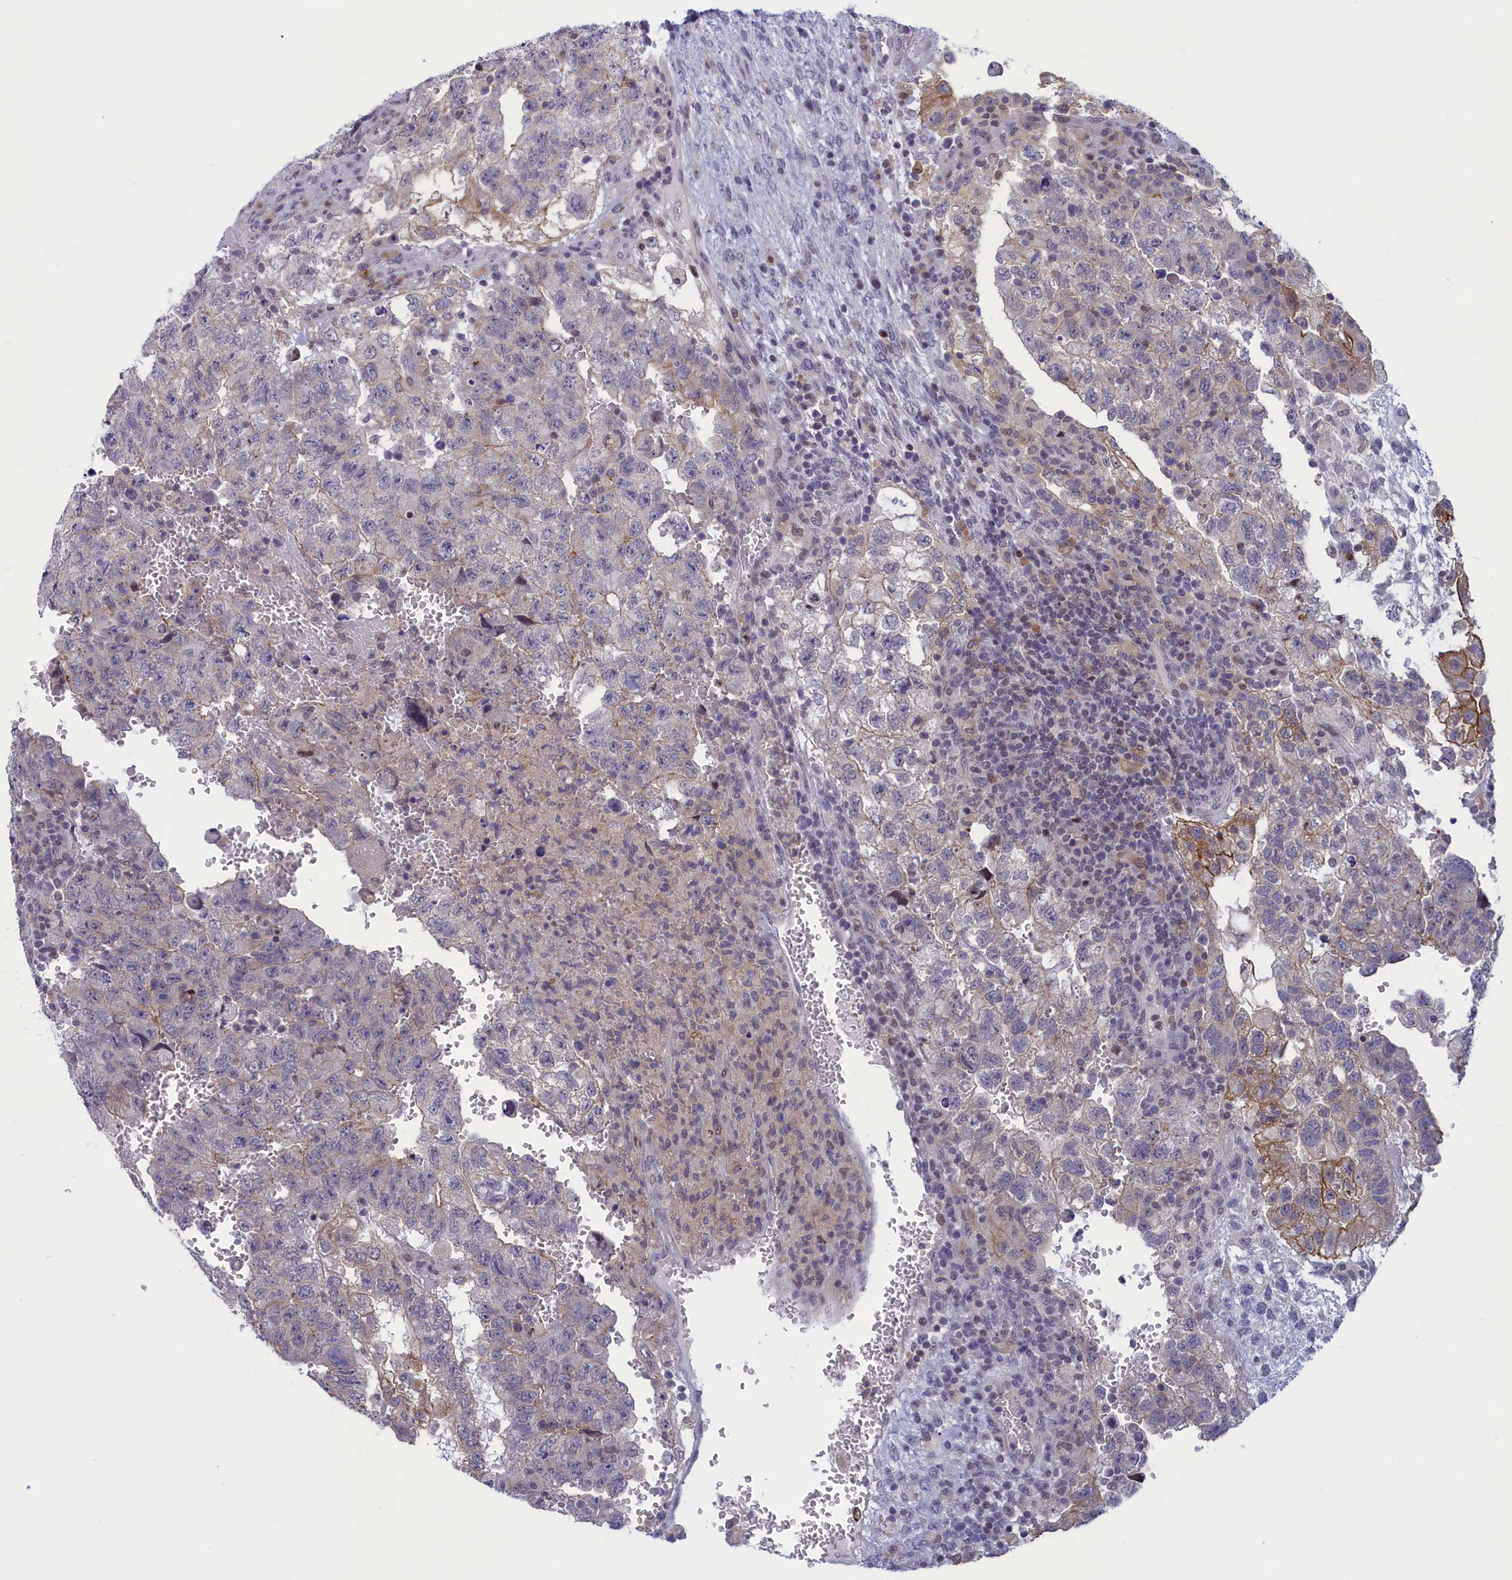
{"staining": {"intensity": "moderate", "quantity": "<25%", "location": "cytoplasmic/membranous"}, "tissue": "testis cancer", "cell_type": "Tumor cells", "image_type": "cancer", "snomed": [{"axis": "morphology", "description": "Carcinoma, Embryonal, NOS"}, {"axis": "topography", "description": "Testis"}], "caption": "Immunohistochemical staining of testis embryonal carcinoma shows low levels of moderate cytoplasmic/membranous staining in about <25% of tumor cells.", "gene": "CORO2A", "patient": {"sex": "male", "age": 36}}